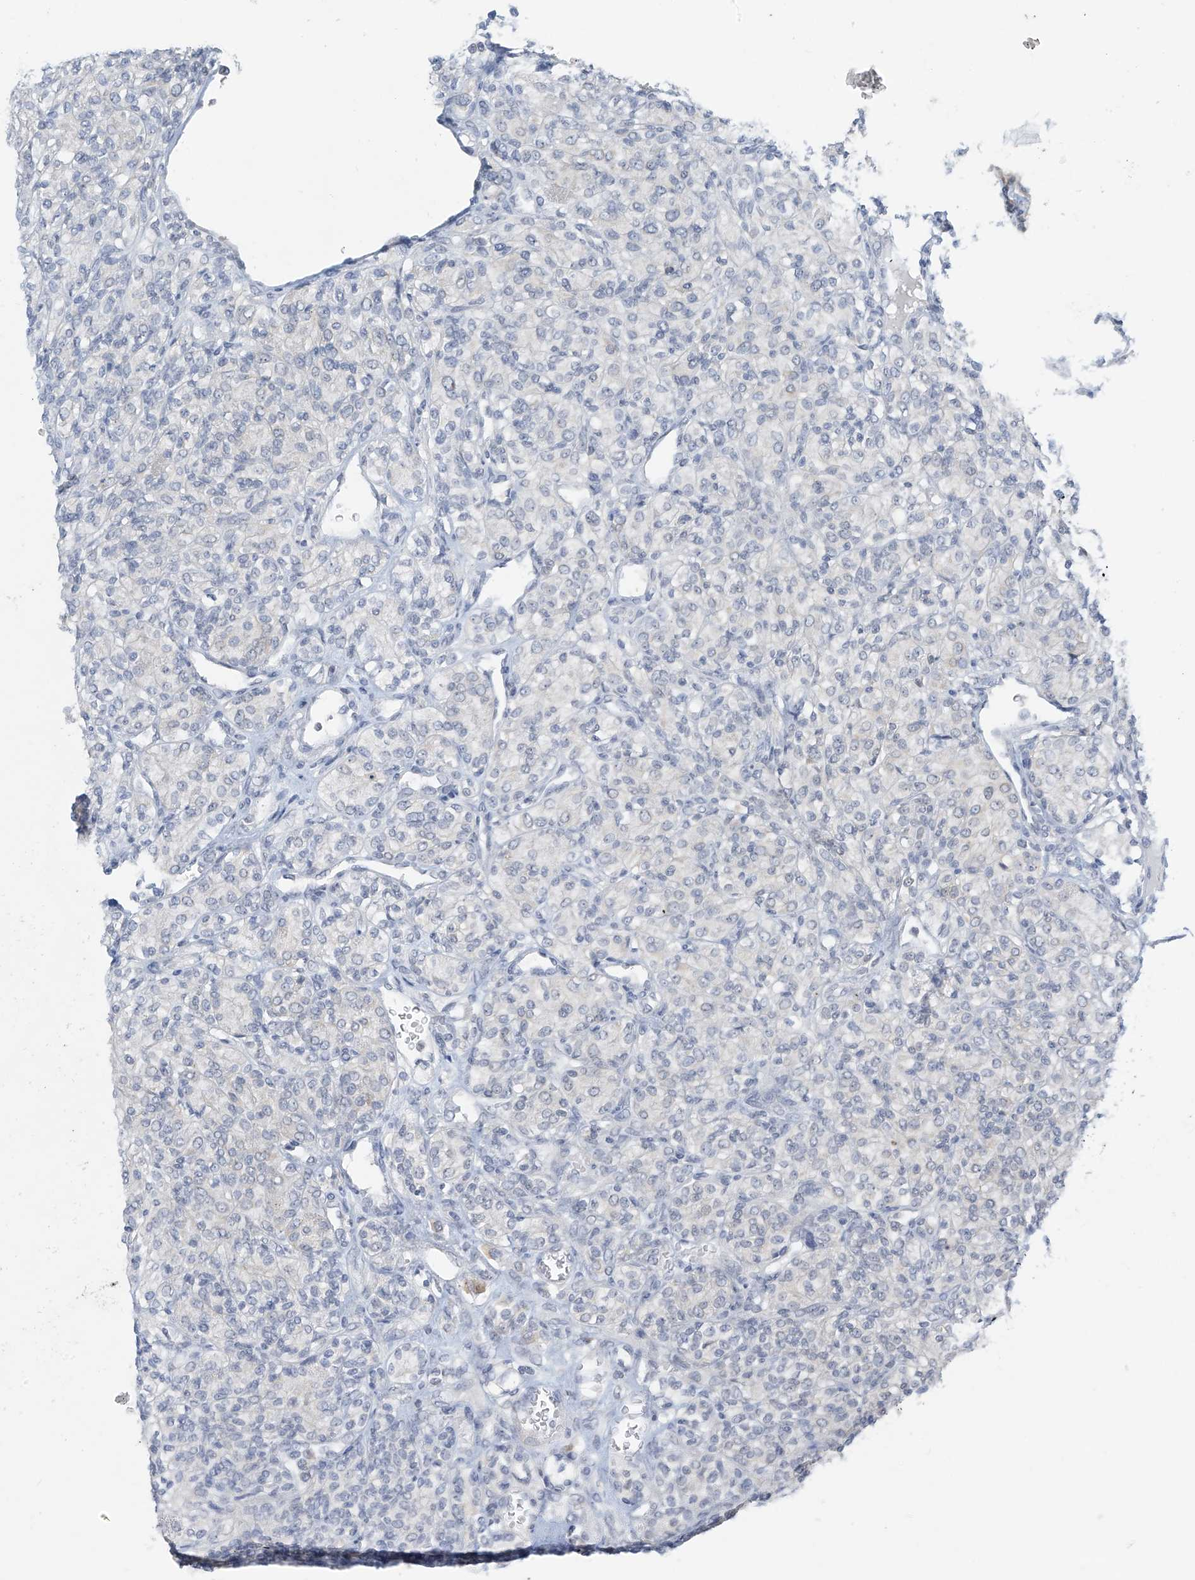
{"staining": {"intensity": "negative", "quantity": "none", "location": "none"}, "tissue": "renal cancer", "cell_type": "Tumor cells", "image_type": "cancer", "snomed": [{"axis": "morphology", "description": "Adenocarcinoma, NOS"}, {"axis": "topography", "description": "Kidney"}], "caption": "Tumor cells show no significant staining in renal cancer (adenocarcinoma). (DAB (3,3'-diaminobenzidine) immunohistochemistry (IHC), high magnification).", "gene": "APLF", "patient": {"sex": "male", "age": 77}}